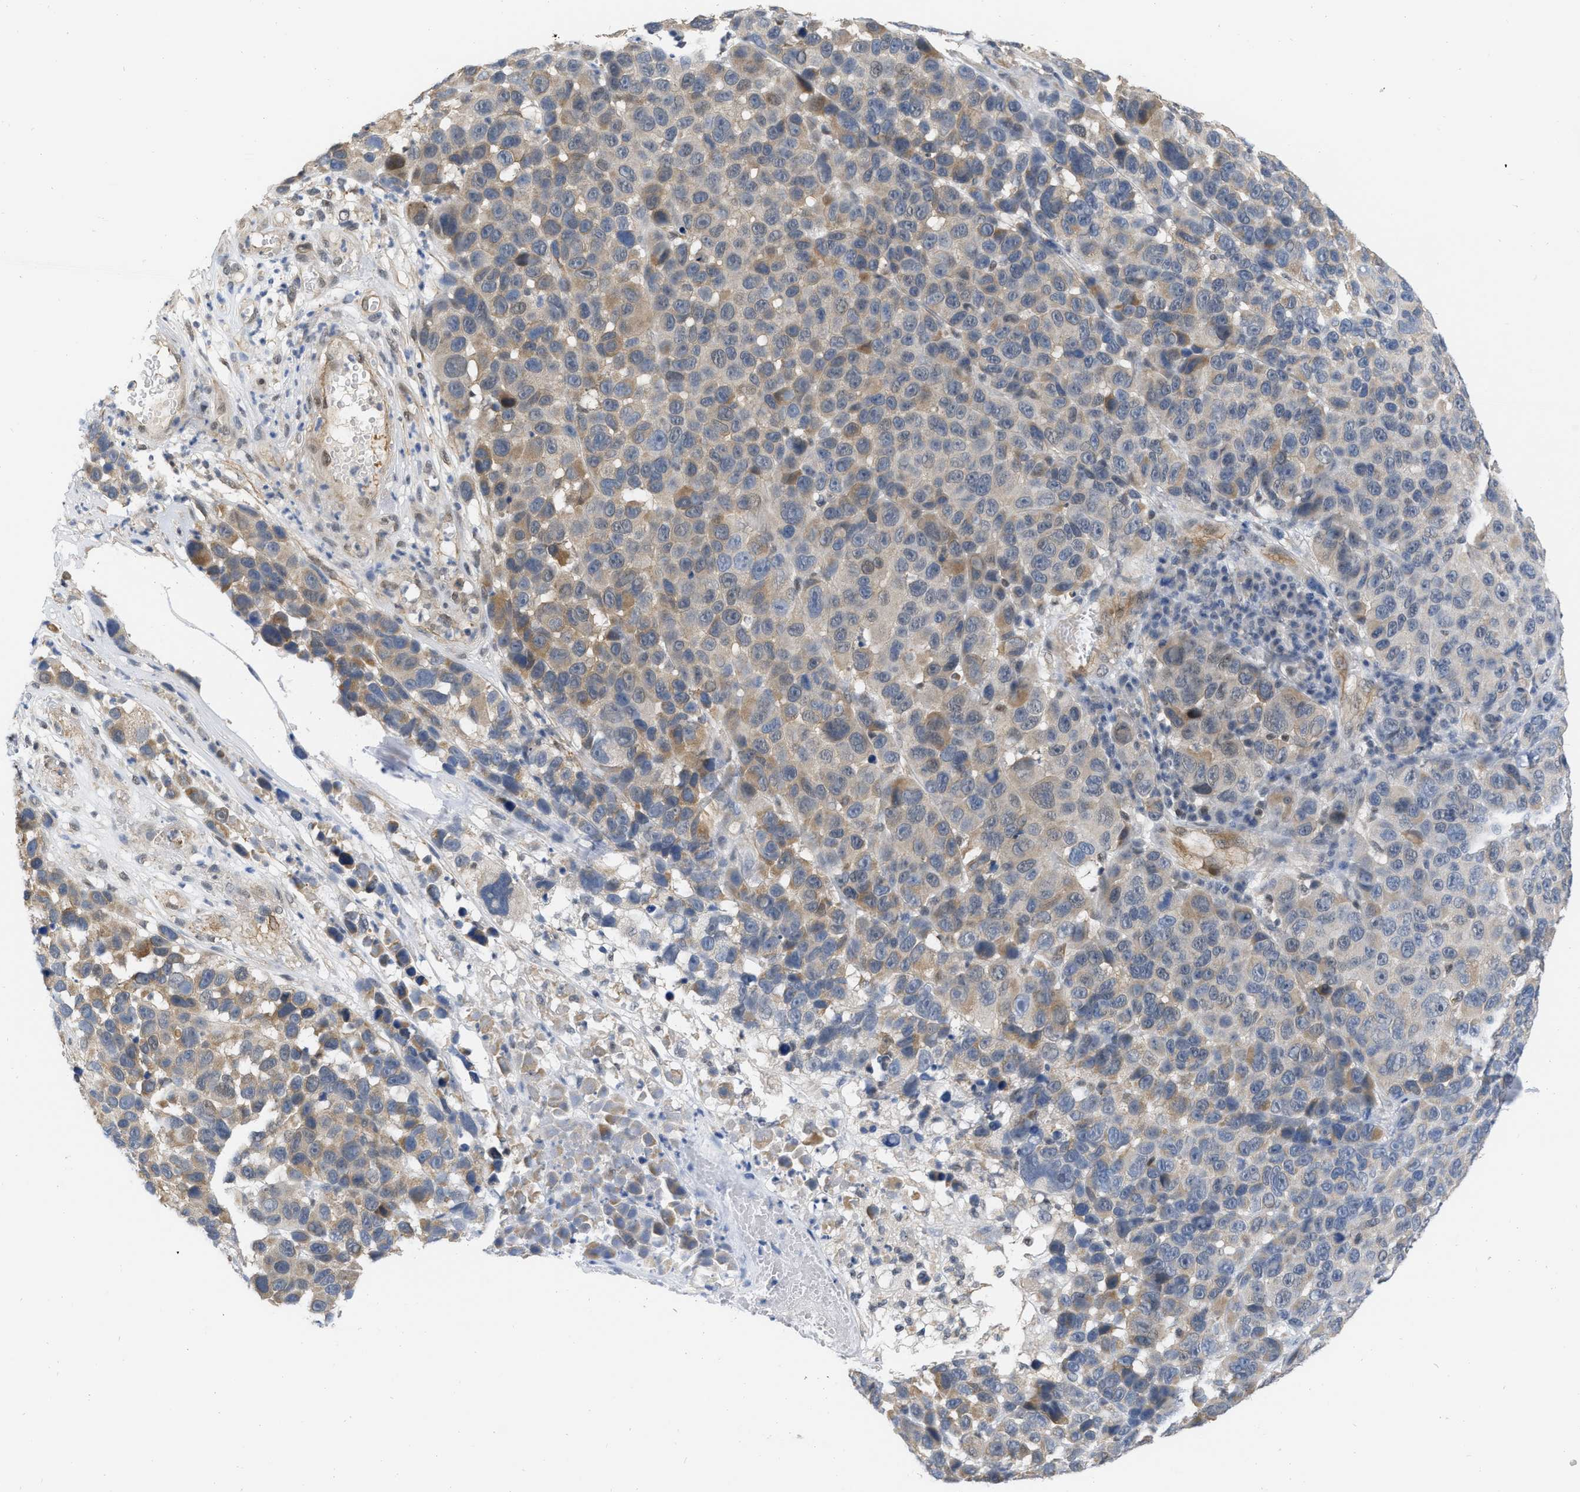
{"staining": {"intensity": "weak", "quantity": "<25%", "location": "cytoplasmic/membranous"}, "tissue": "melanoma", "cell_type": "Tumor cells", "image_type": "cancer", "snomed": [{"axis": "morphology", "description": "Malignant melanoma, NOS"}, {"axis": "topography", "description": "Skin"}], "caption": "Tumor cells show no significant positivity in malignant melanoma.", "gene": "NAPEPLD", "patient": {"sex": "male", "age": 53}}